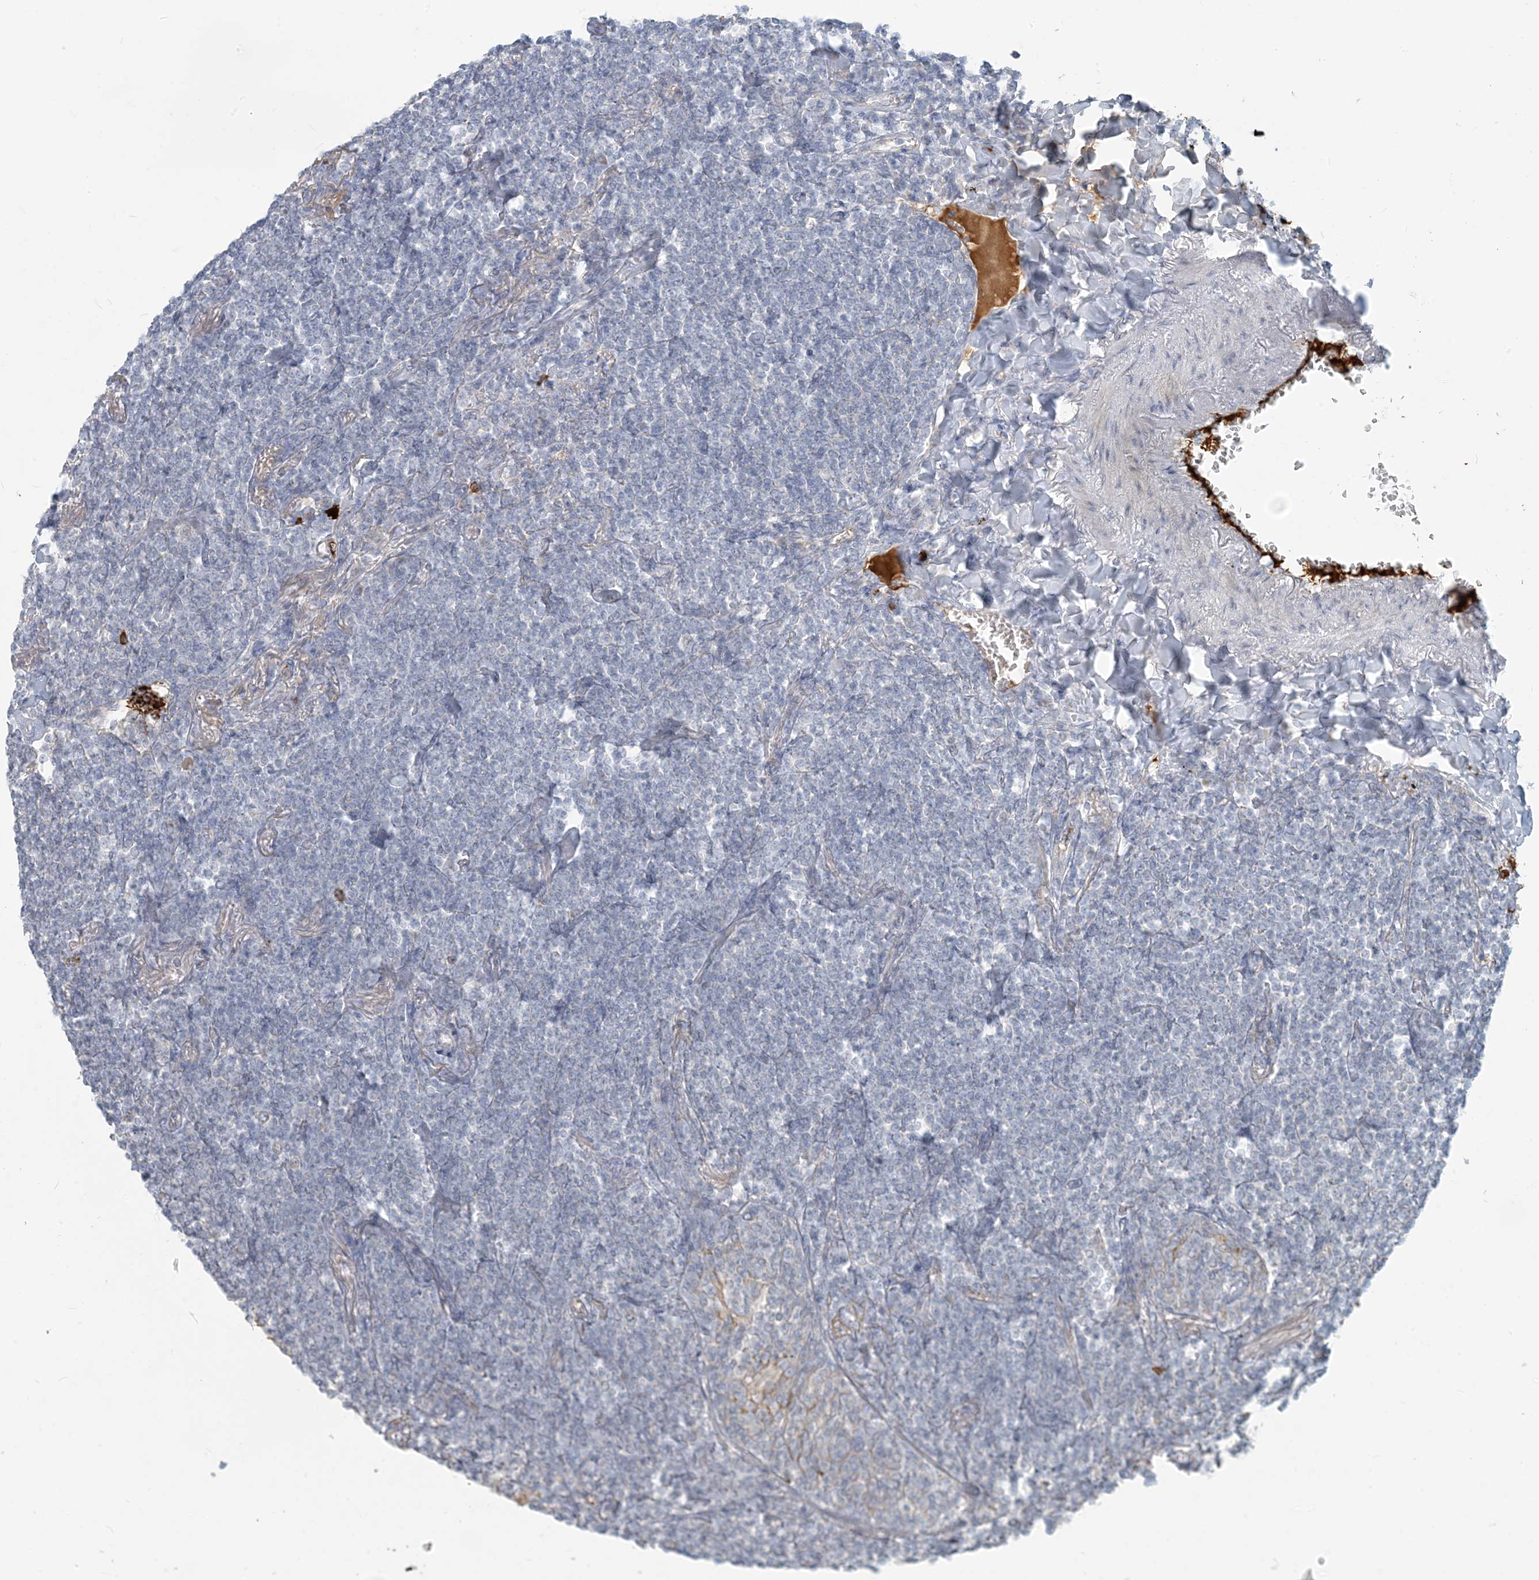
{"staining": {"intensity": "negative", "quantity": "none", "location": "none"}, "tissue": "lymphoma", "cell_type": "Tumor cells", "image_type": "cancer", "snomed": [{"axis": "morphology", "description": "Malignant lymphoma, non-Hodgkin's type, Low grade"}, {"axis": "topography", "description": "Lung"}], "caption": "The image exhibits no staining of tumor cells in low-grade malignant lymphoma, non-Hodgkin's type.", "gene": "SCML1", "patient": {"sex": "female", "age": 71}}